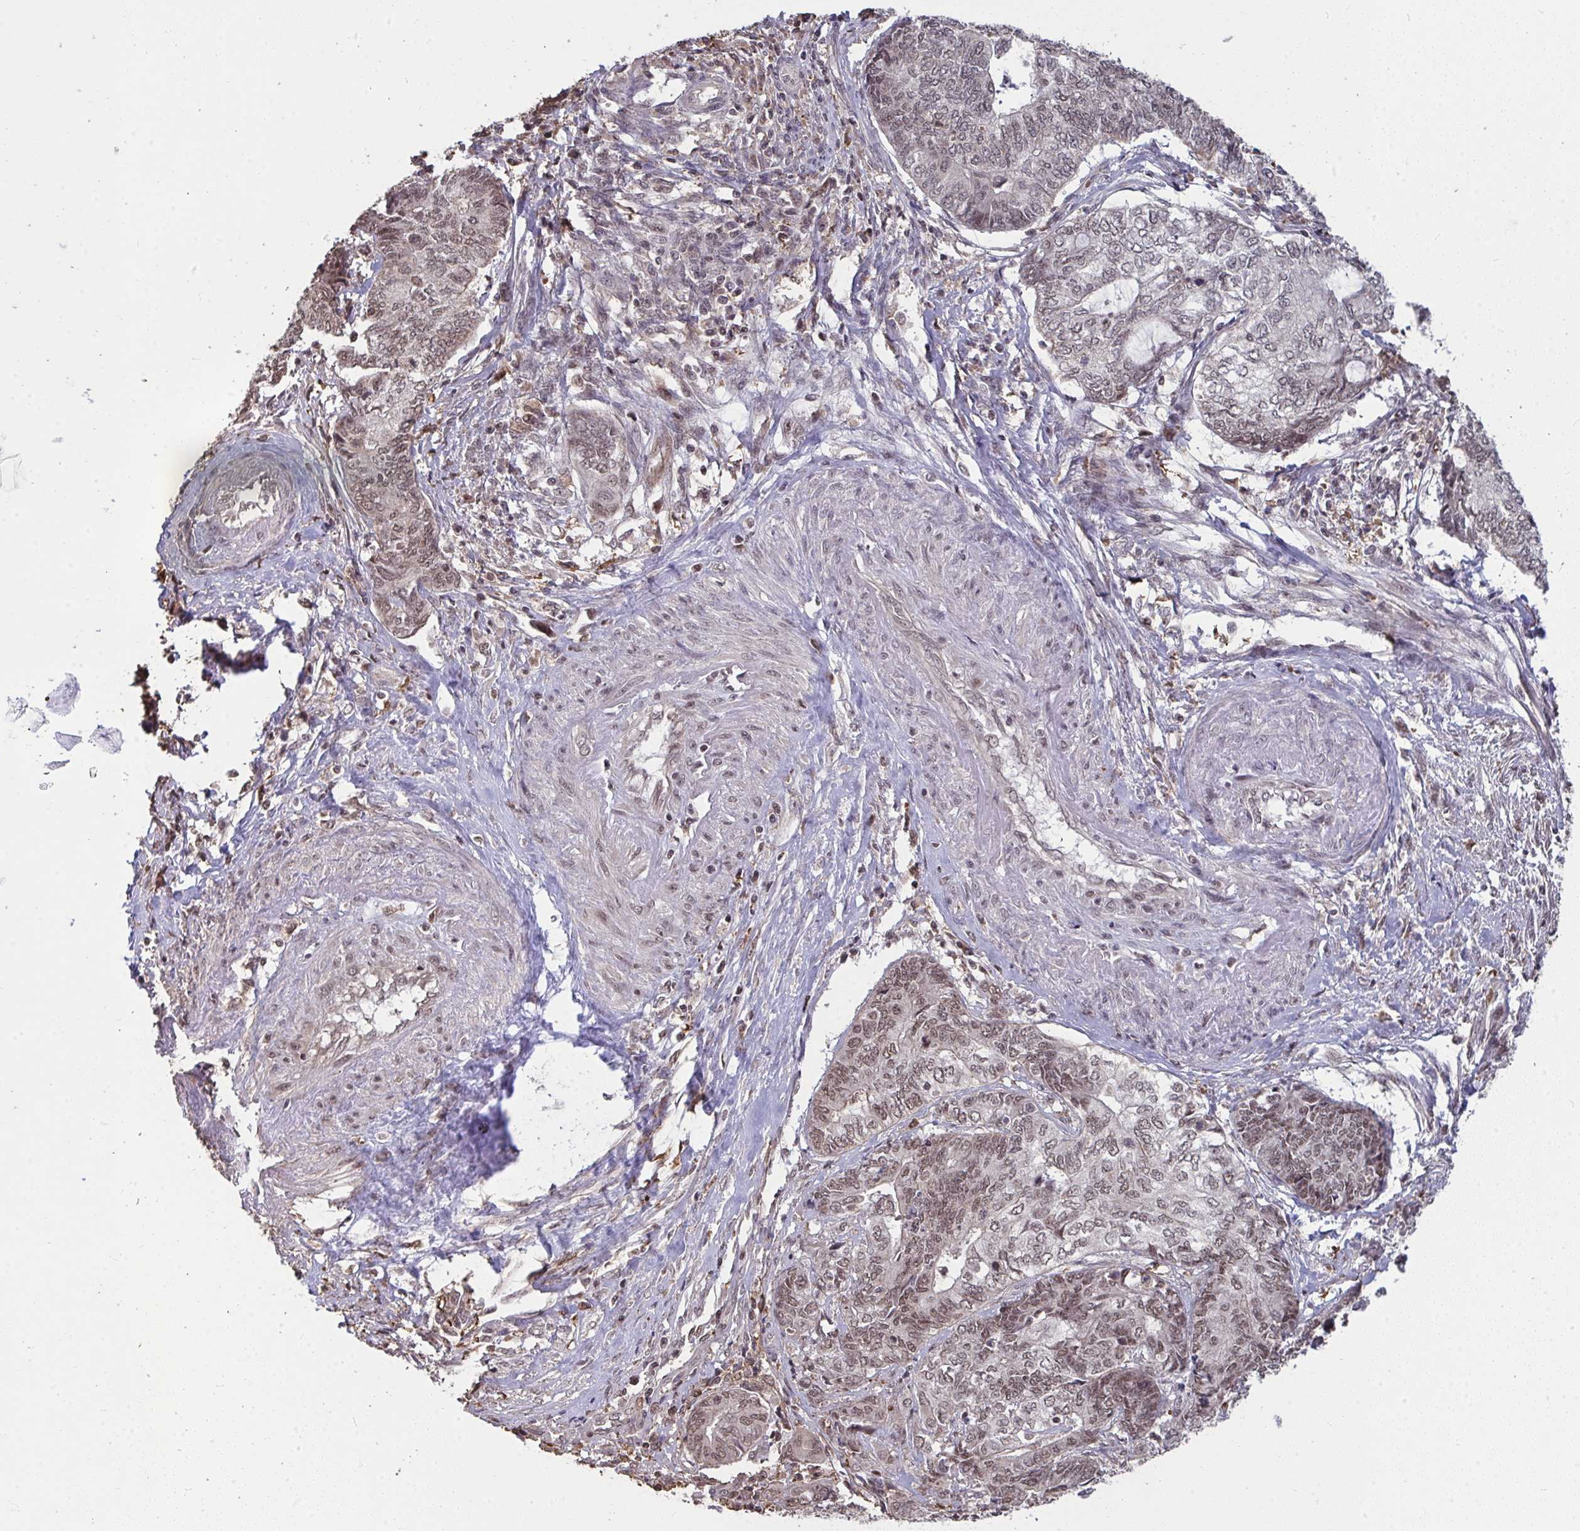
{"staining": {"intensity": "weak", "quantity": "25%-75%", "location": "nuclear"}, "tissue": "endometrial cancer", "cell_type": "Tumor cells", "image_type": "cancer", "snomed": [{"axis": "morphology", "description": "Adenocarcinoma, NOS"}, {"axis": "topography", "description": "Uterus"}, {"axis": "topography", "description": "Endometrium"}], "caption": "Human adenocarcinoma (endometrial) stained with a brown dye exhibits weak nuclear positive positivity in about 25%-75% of tumor cells.", "gene": "SAP30", "patient": {"sex": "female", "age": 70}}